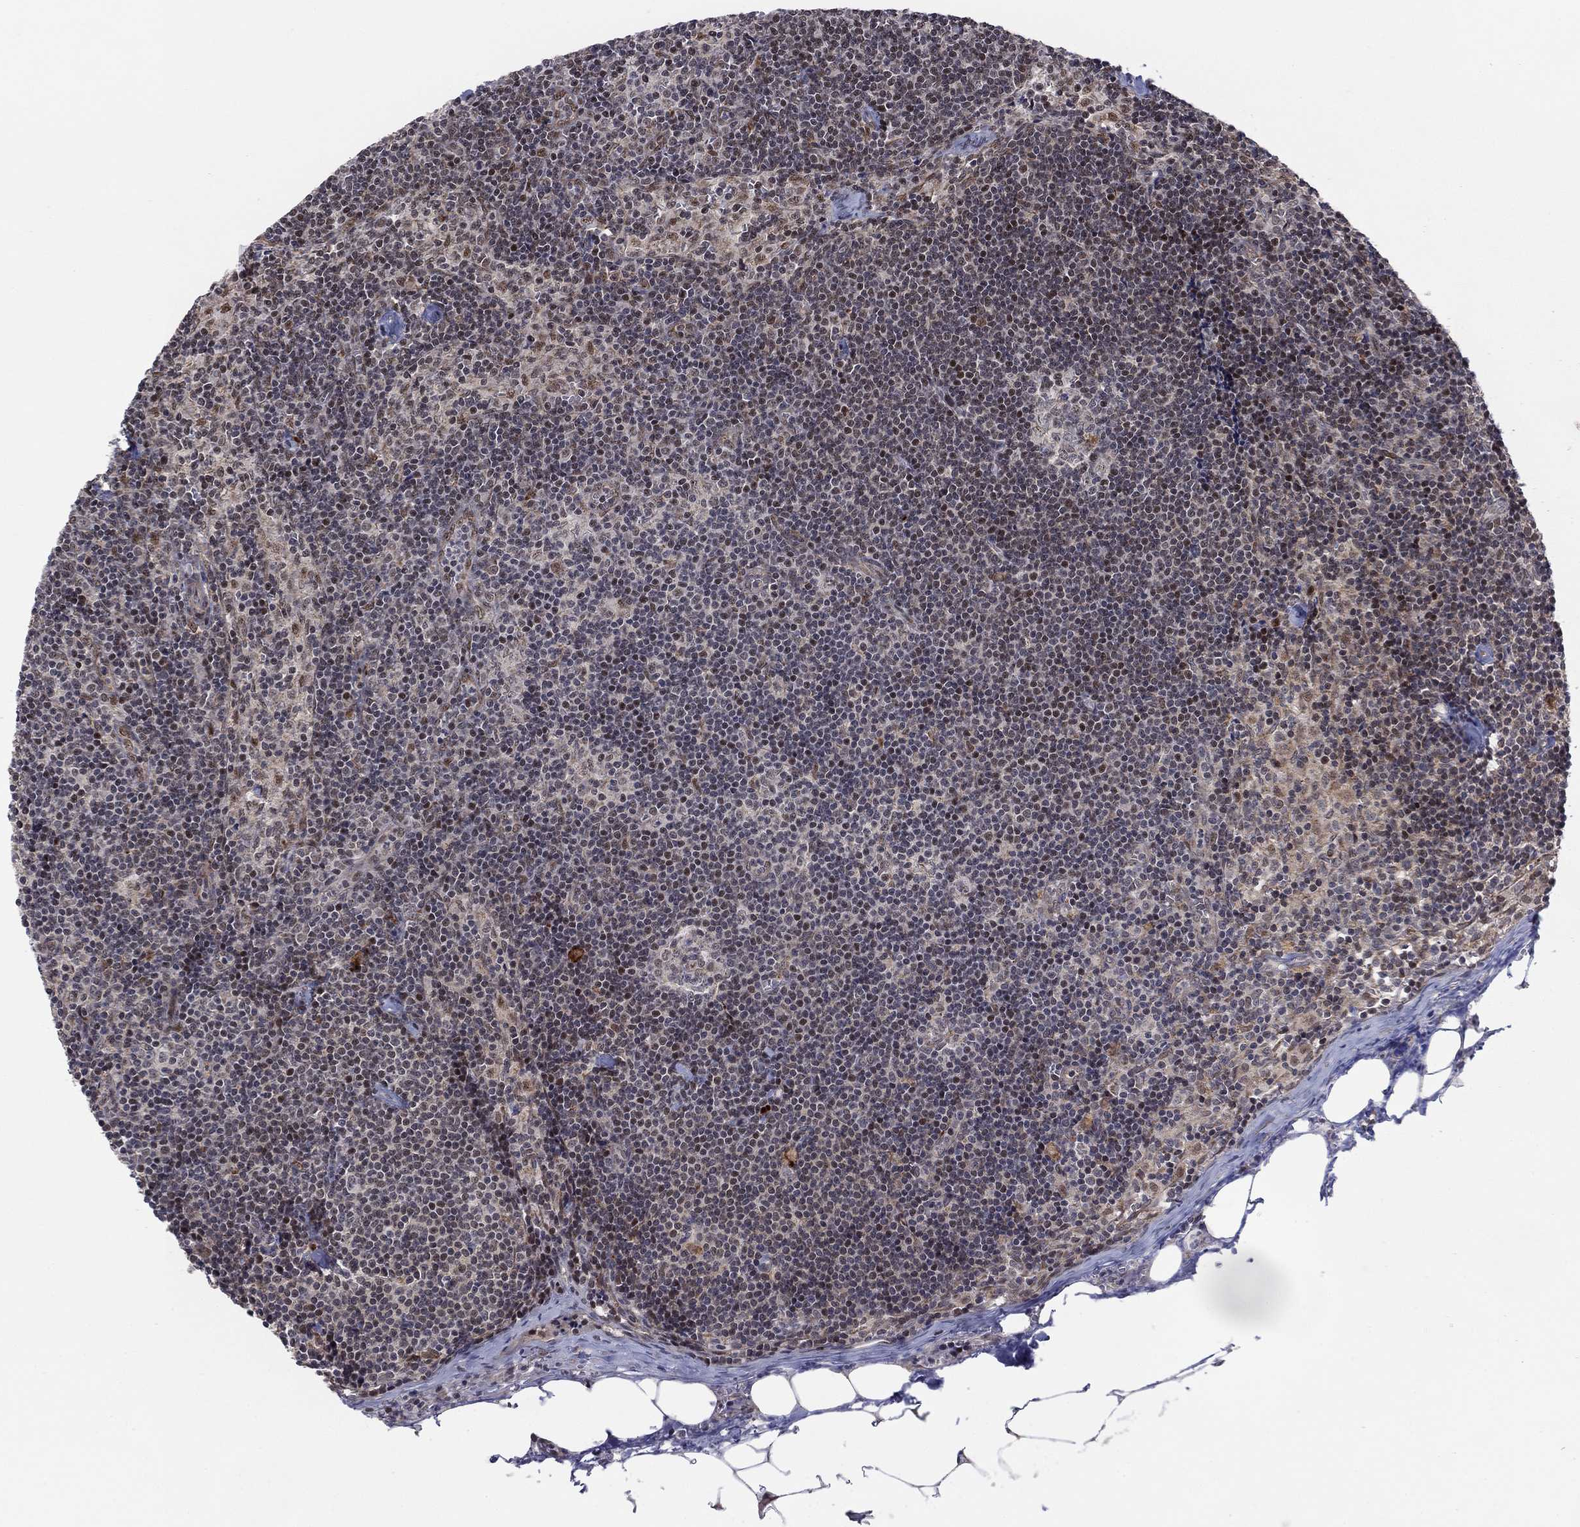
{"staining": {"intensity": "moderate", "quantity": "<25%", "location": "cytoplasmic/membranous"}, "tissue": "lymph node", "cell_type": "Germinal center cells", "image_type": "normal", "snomed": [{"axis": "morphology", "description": "Normal tissue, NOS"}, {"axis": "topography", "description": "Lymph node"}], "caption": "Moderate cytoplasmic/membranous staining is identified in approximately <25% of germinal center cells in benign lymph node.", "gene": "ZNF395", "patient": {"sex": "female", "age": 51}}